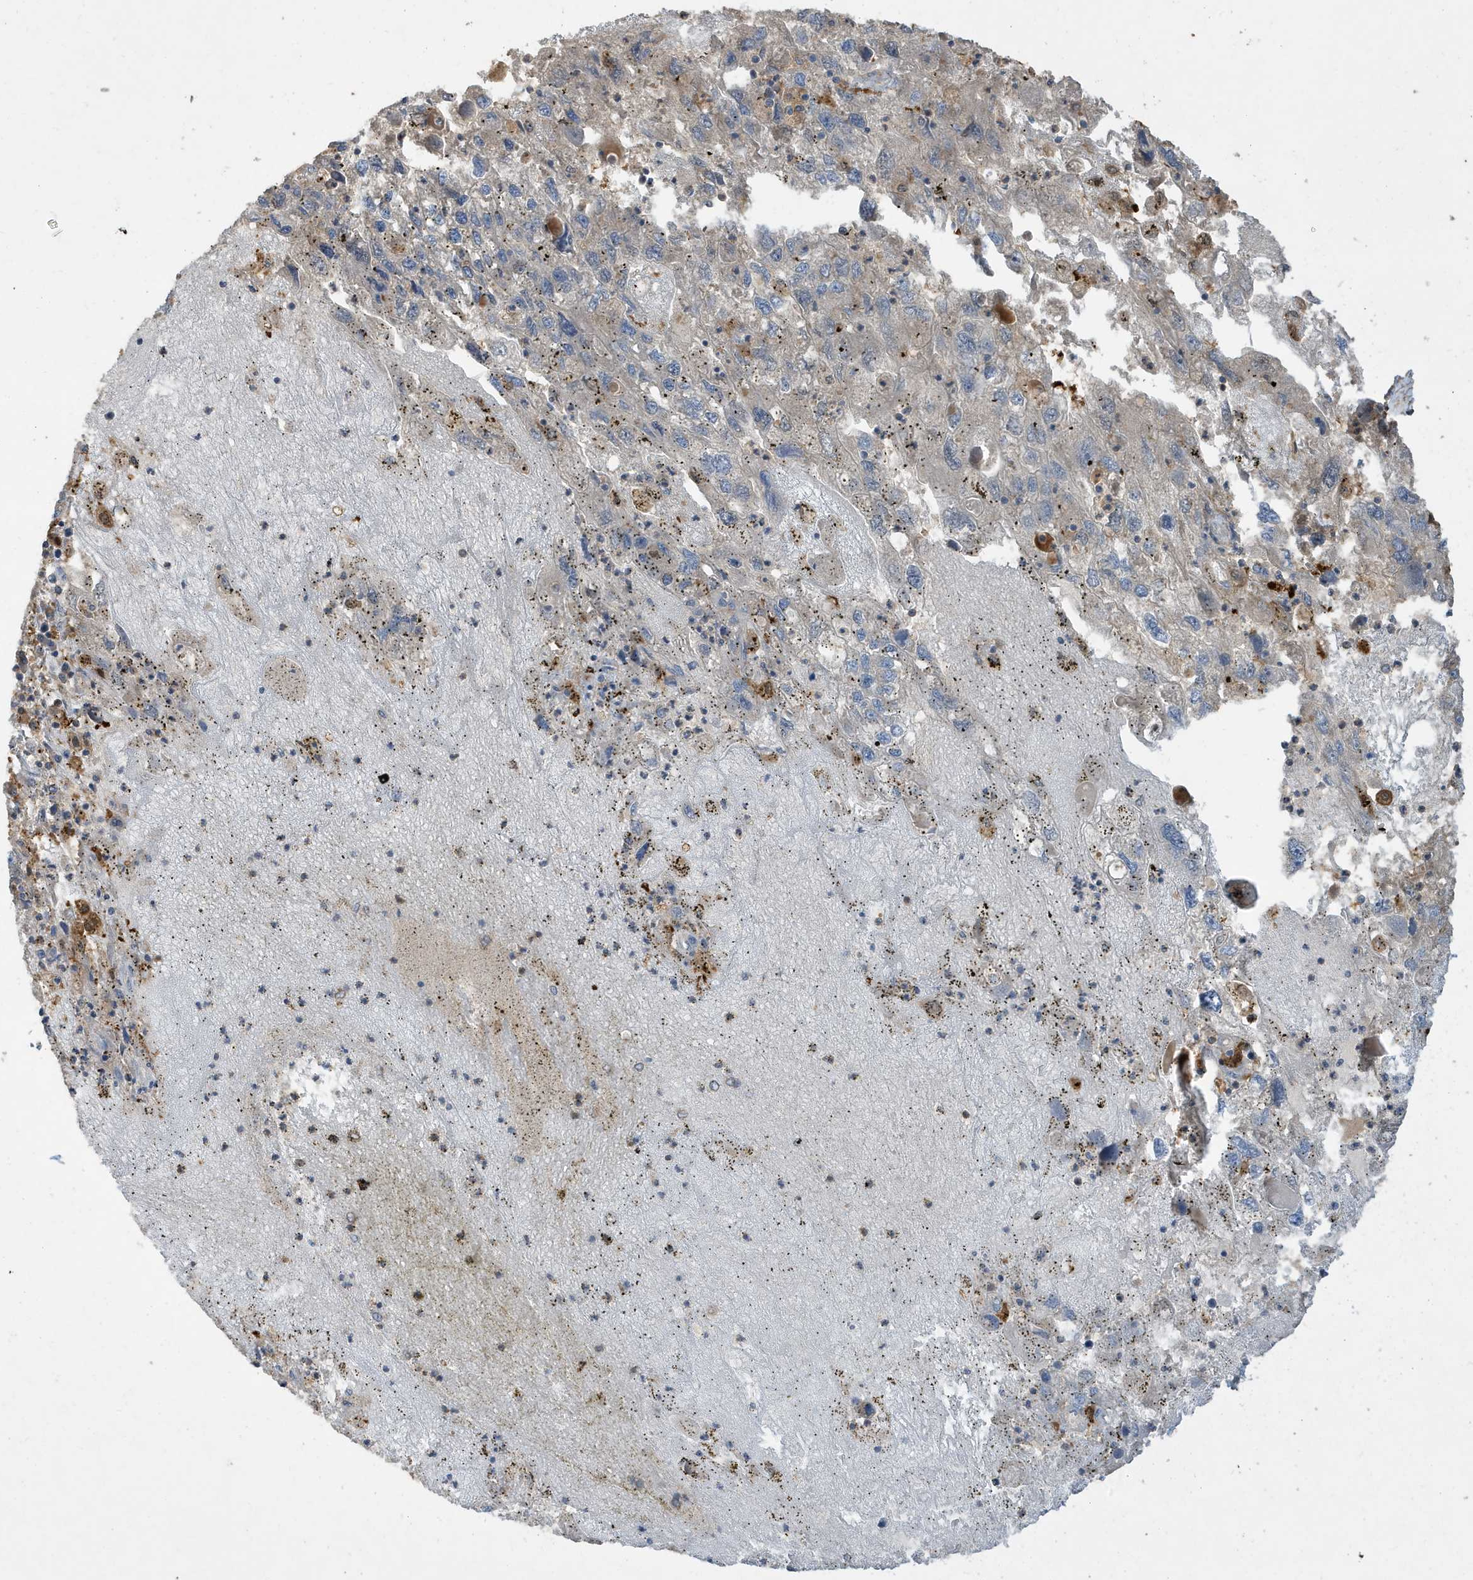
{"staining": {"intensity": "weak", "quantity": "<25%", "location": "cytoplasmic/membranous"}, "tissue": "endometrial cancer", "cell_type": "Tumor cells", "image_type": "cancer", "snomed": [{"axis": "morphology", "description": "Adenocarcinoma, NOS"}, {"axis": "topography", "description": "Endometrium"}], "caption": "Human endometrial cancer (adenocarcinoma) stained for a protein using immunohistochemistry demonstrates no staining in tumor cells.", "gene": "ABTB1", "patient": {"sex": "female", "age": 49}}